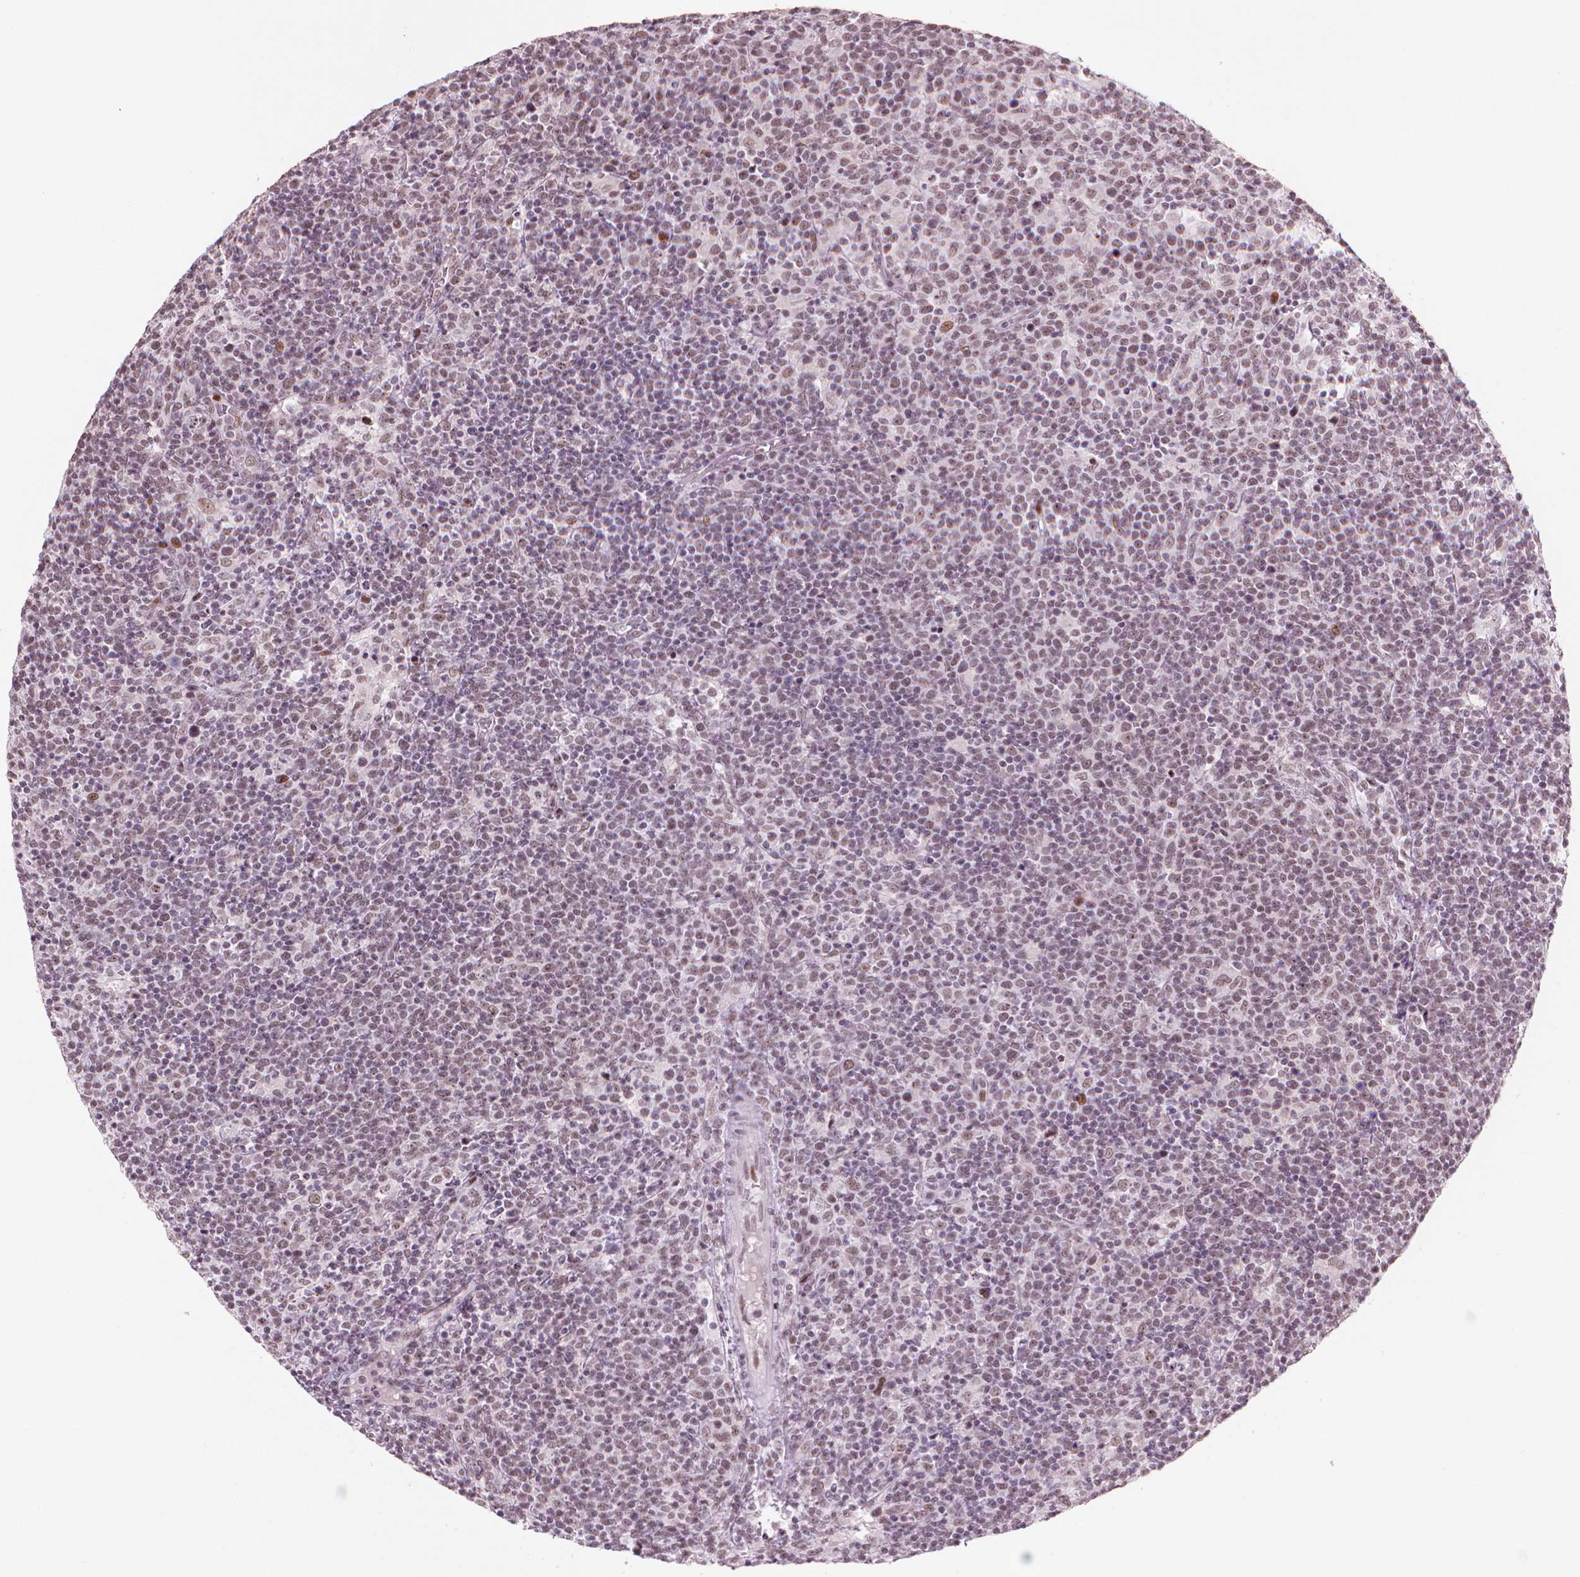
{"staining": {"intensity": "moderate", "quantity": "25%-75%", "location": "nuclear"}, "tissue": "lymphoma", "cell_type": "Tumor cells", "image_type": "cancer", "snomed": [{"axis": "morphology", "description": "Malignant lymphoma, non-Hodgkin's type, High grade"}, {"axis": "topography", "description": "Lymph node"}], "caption": "Immunohistochemical staining of human lymphoma demonstrates moderate nuclear protein positivity in about 25%-75% of tumor cells.", "gene": "HES7", "patient": {"sex": "male", "age": 61}}